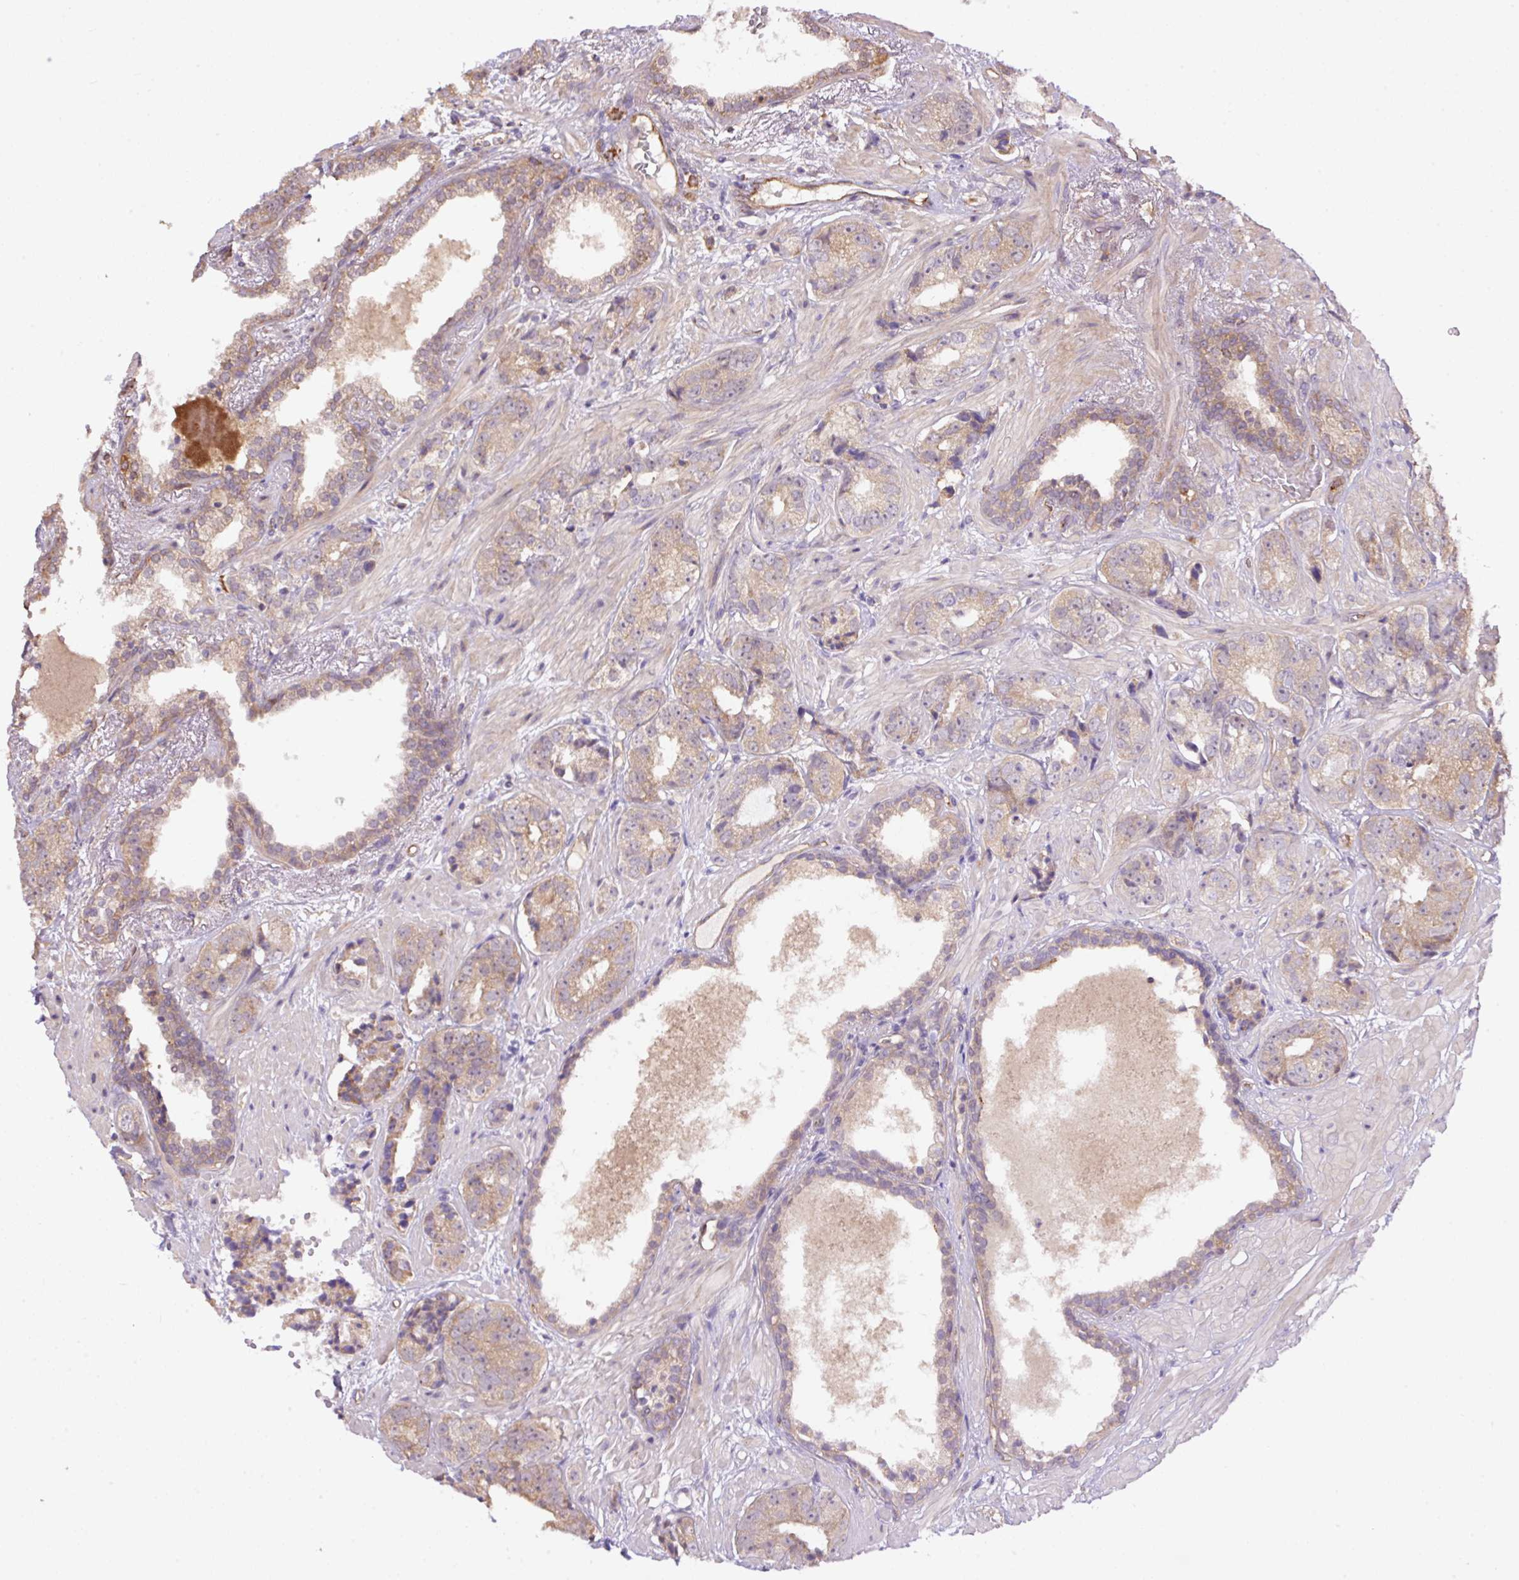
{"staining": {"intensity": "weak", "quantity": "25%-75%", "location": "cytoplasmic/membranous"}, "tissue": "prostate cancer", "cell_type": "Tumor cells", "image_type": "cancer", "snomed": [{"axis": "morphology", "description": "Adenocarcinoma, High grade"}, {"axis": "topography", "description": "Prostate"}], "caption": "Prostate adenocarcinoma (high-grade) stained for a protein reveals weak cytoplasmic/membranous positivity in tumor cells.", "gene": "PPME1", "patient": {"sex": "male", "age": 71}}